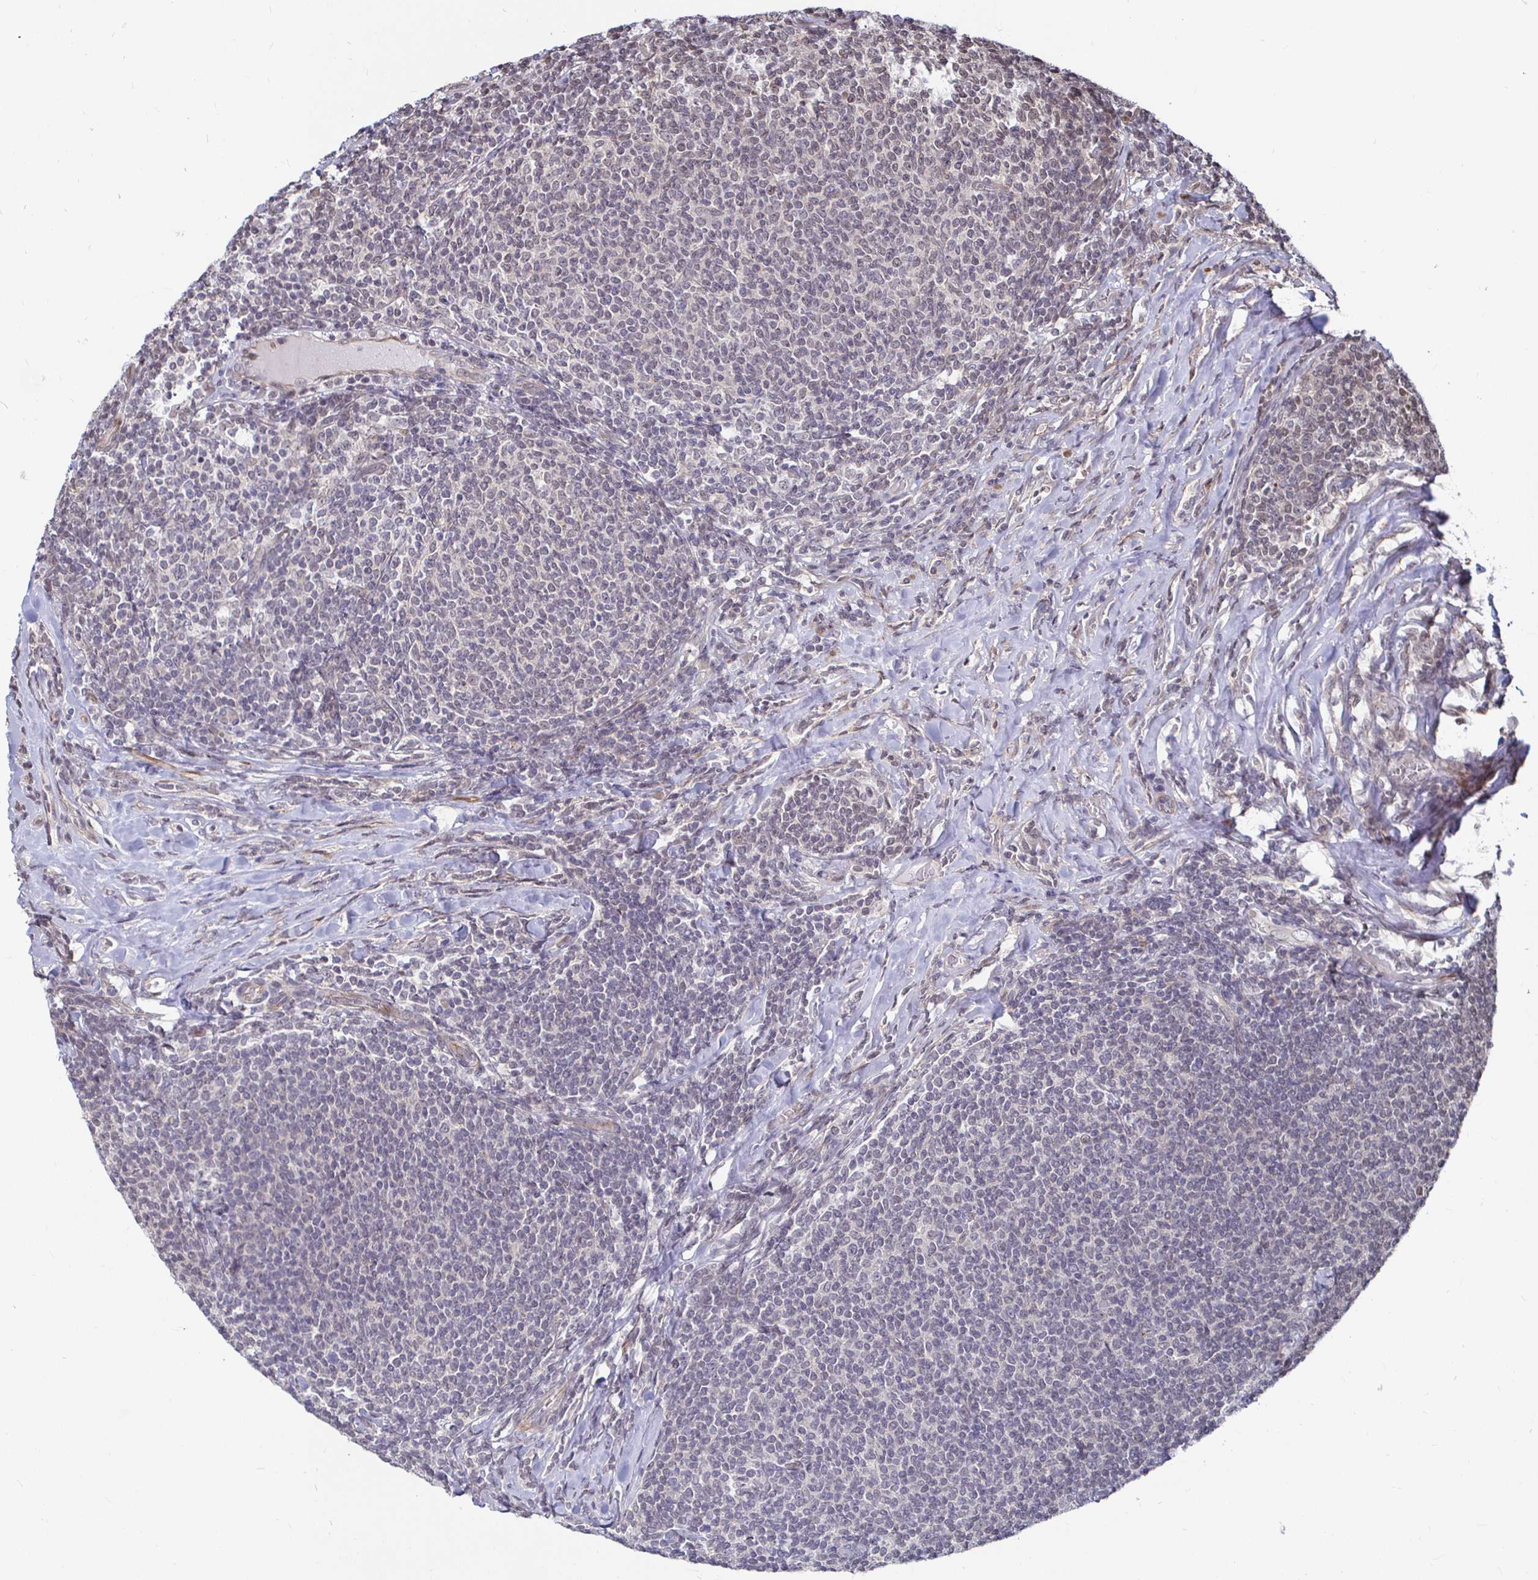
{"staining": {"intensity": "negative", "quantity": "none", "location": "none"}, "tissue": "lymphoma", "cell_type": "Tumor cells", "image_type": "cancer", "snomed": [{"axis": "morphology", "description": "Malignant lymphoma, non-Hodgkin's type, Low grade"}, {"axis": "topography", "description": "Lymph node"}], "caption": "This is an immunohistochemistry (IHC) micrograph of lymphoma. There is no staining in tumor cells.", "gene": "CAPN11", "patient": {"sex": "male", "age": 52}}